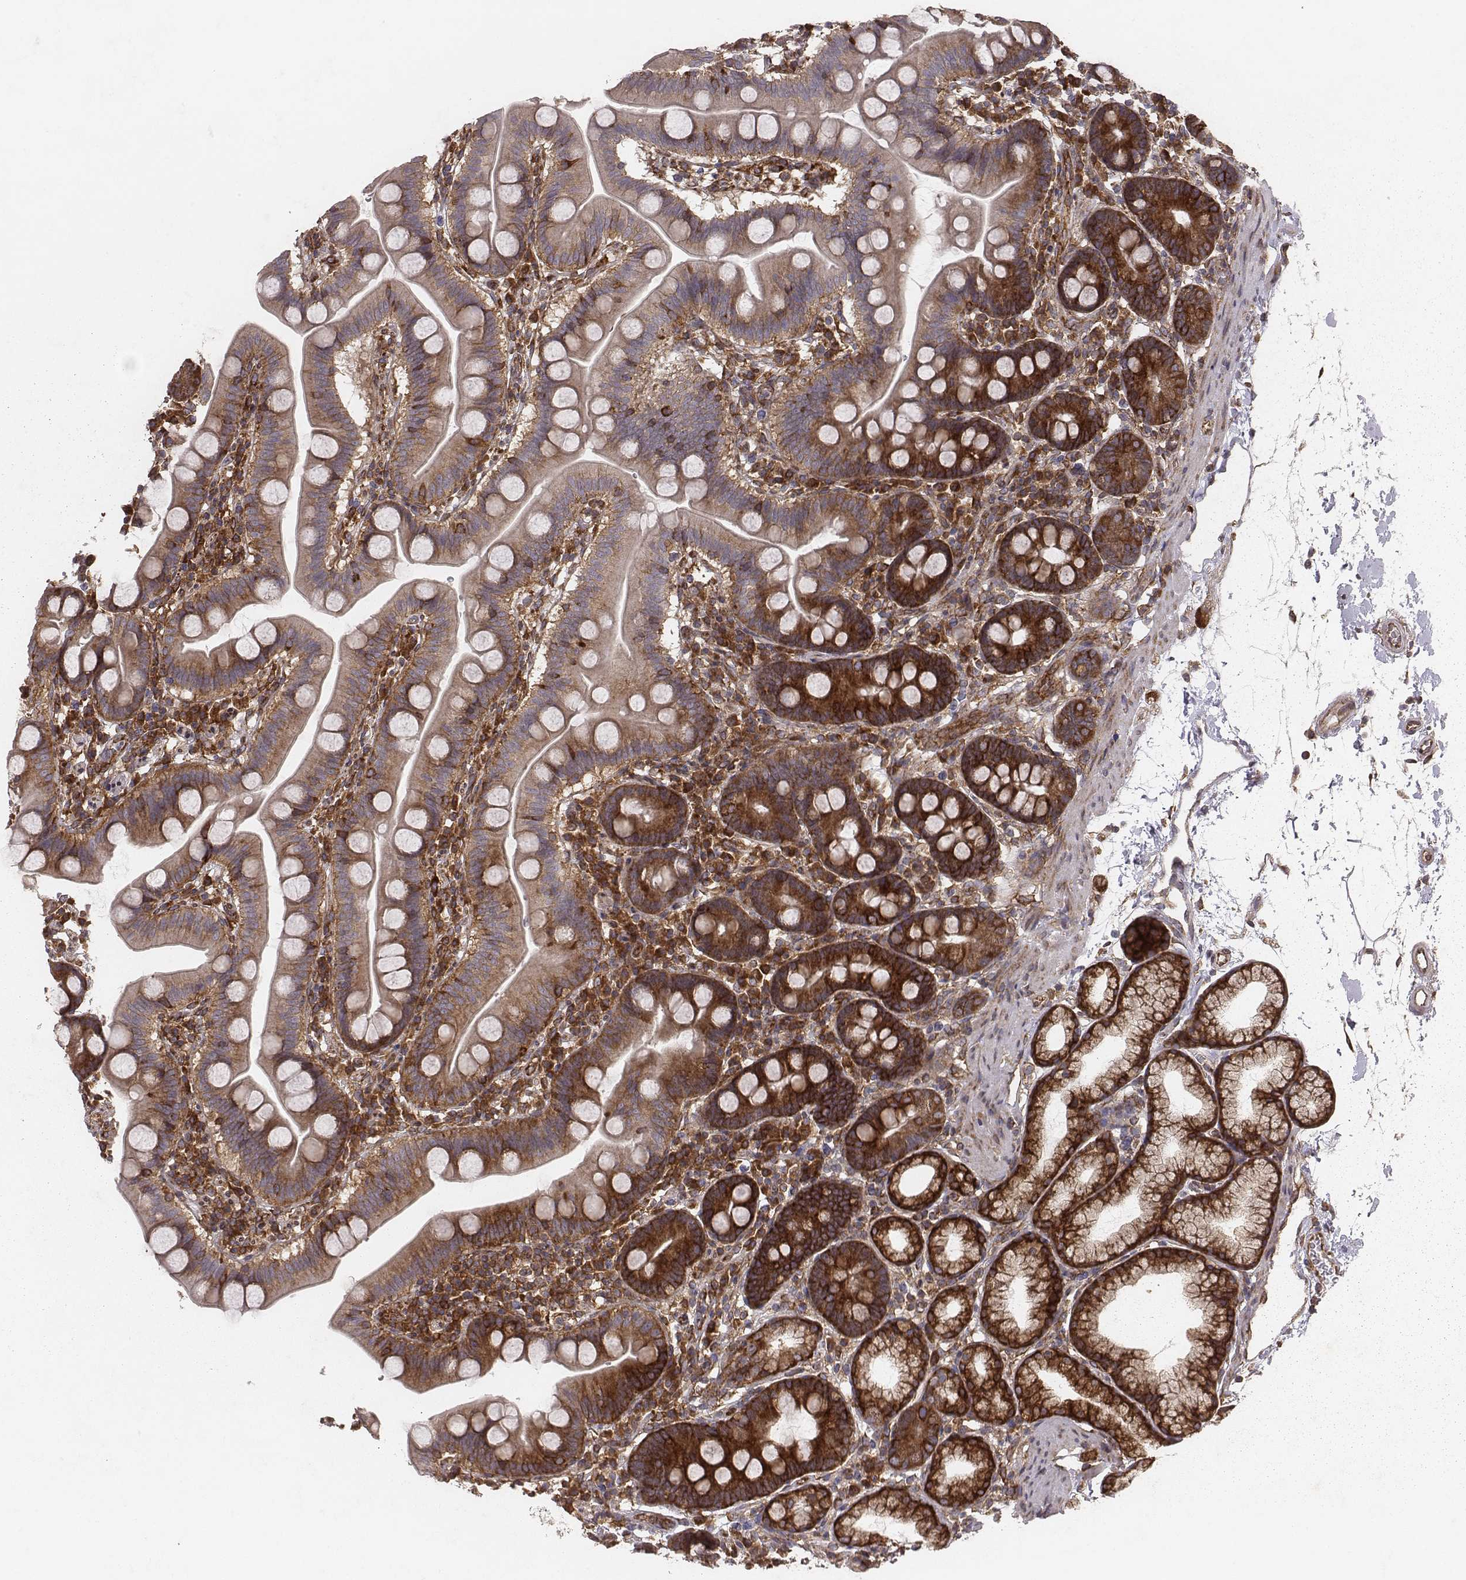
{"staining": {"intensity": "strong", "quantity": ">75%", "location": "cytoplasmic/membranous"}, "tissue": "duodenum", "cell_type": "Glandular cells", "image_type": "normal", "snomed": [{"axis": "morphology", "description": "Normal tissue, NOS"}, {"axis": "topography", "description": "Pancreas"}, {"axis": "topography", "description": "Duodenum"}], "caption": "Immunohistochemical staining of benign human duodenum shows high levels of strong cytoplasmic/membranous expression in approximately >75% of glandular cells.", "gene": "TXLNA", "patient": {"sex": "male", "age": 59}}